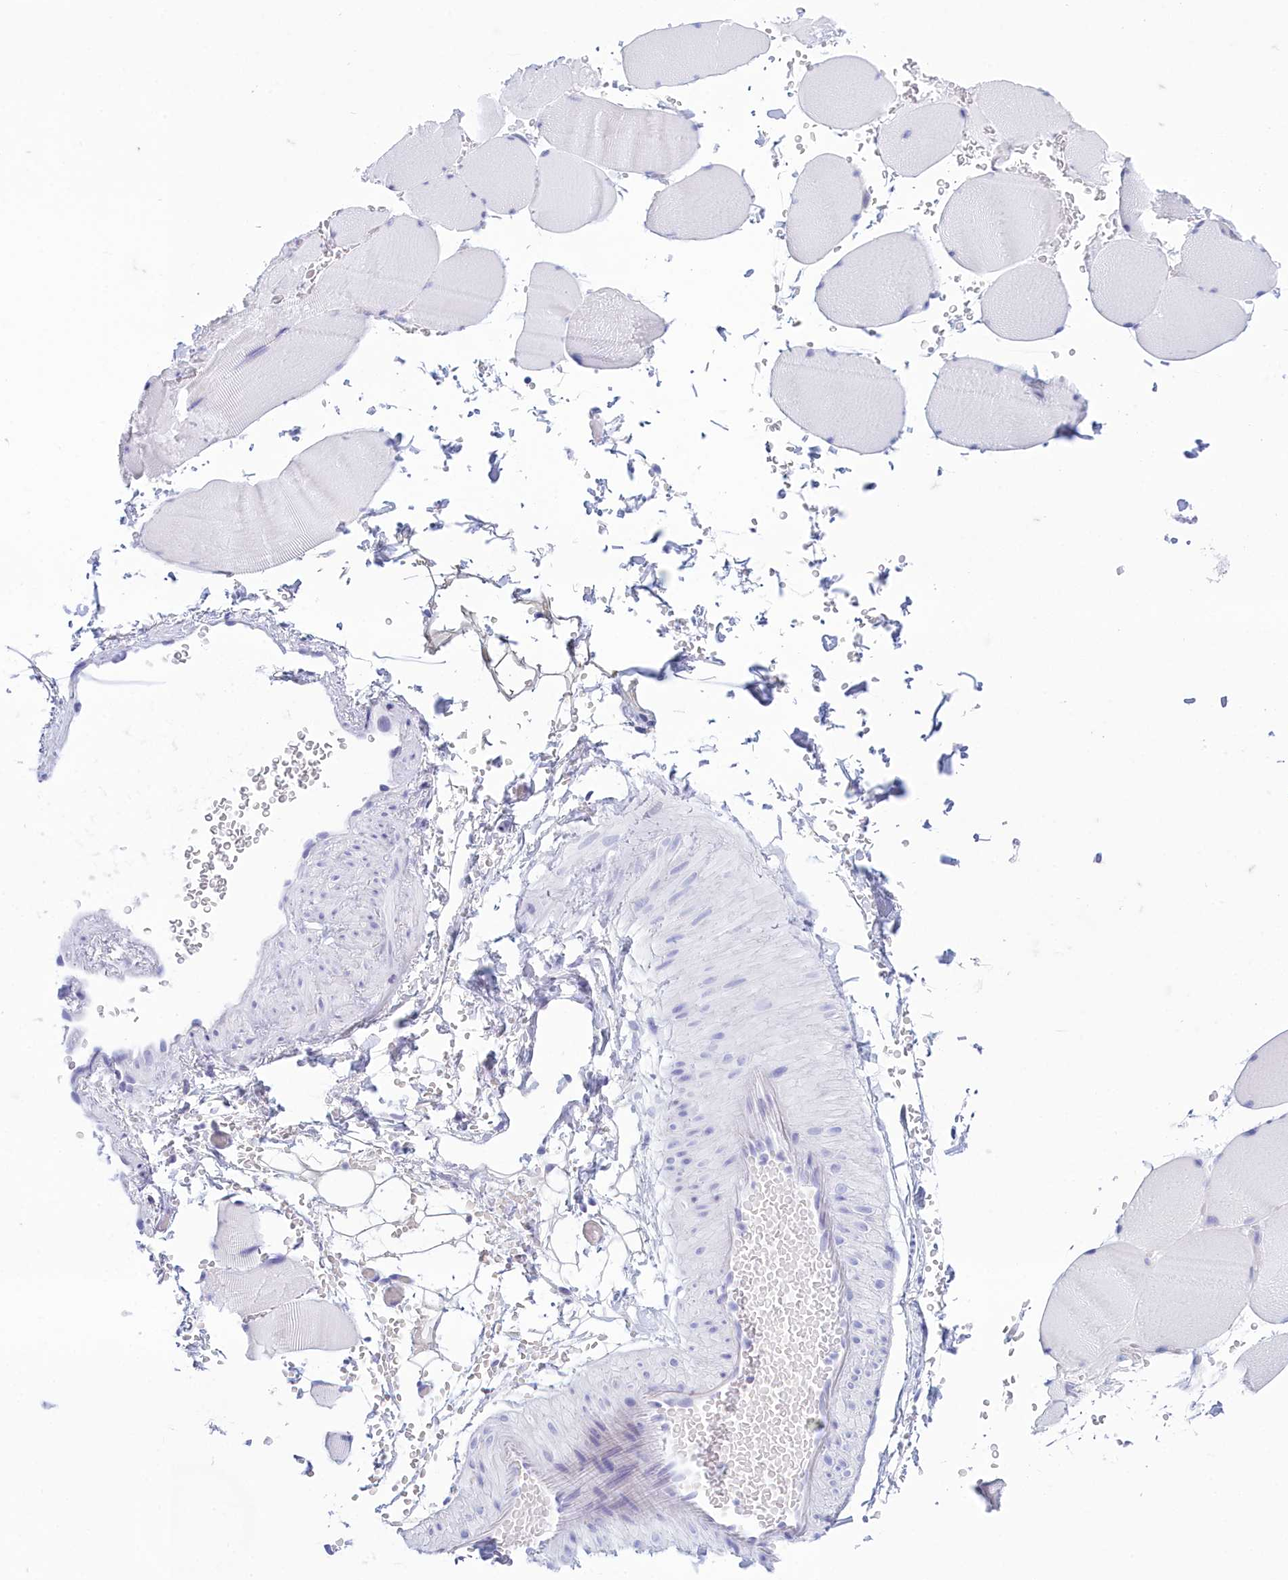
{"staining": {"intensity": "negative", "quantity": "none", "location": "none"}, "tissue": "skeletal muscle", "cell_type": "Myocytes", "image_type": "normal", "snomed": [{"axis": "morphology", "description": "Normal tissue, NOS"}, {"axis": "topography", "description": "Skeletal muscle"}, {"axis": "topography", "description": "Head-Neck"}], "caption": "Myocytes show no significant expression in normal skeletal muscle. Brightfield microscopy of IHC stained with DAB (brown) and hematoxylin (blue), captured at high magnification.", "gene": "TMEM97", "patient": {"sex": "male", "age": 66}}